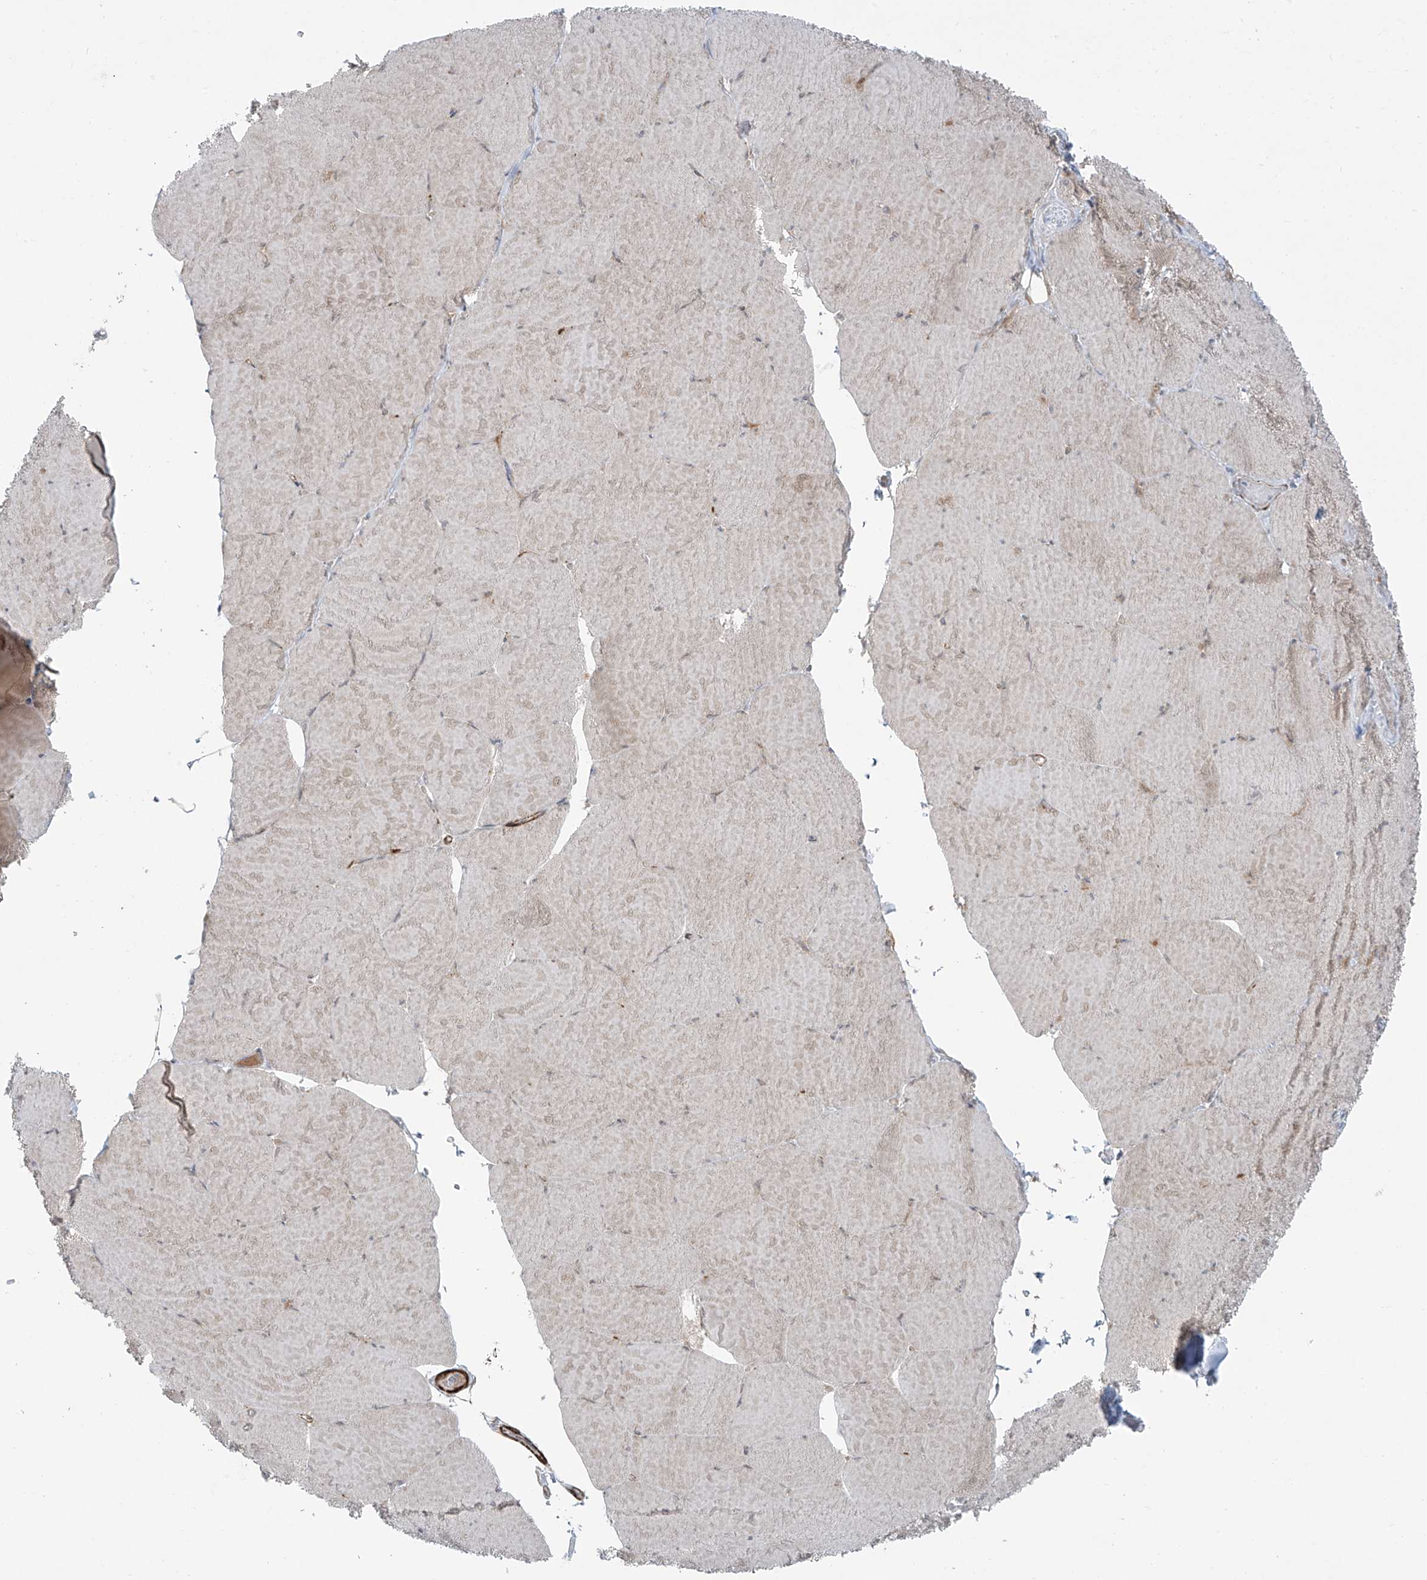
{"staining": {"intensity": "moderate", "quantity": "25%-75%", "location": "cytoplasmic/membranous"}, "tissue": "skeletal muscle", "cell_type": "Myocytes", "image_type": "normal", "snomed": [{"axis": "morphology", "description": "Normal tissue, NOS"}, {"axis": "topography", "description": "Skeletal muscle"}, {"axis": "topography", "description": "Head-Neck"}], "caption": "IHC of normal skeletal muscle displays medium levels of moderate cytoplasmic/membranous positivity in about 25%-75% of myocytes.", "gene": "RASGEF1A", "patient": {"sex": "male", "age": 66}}